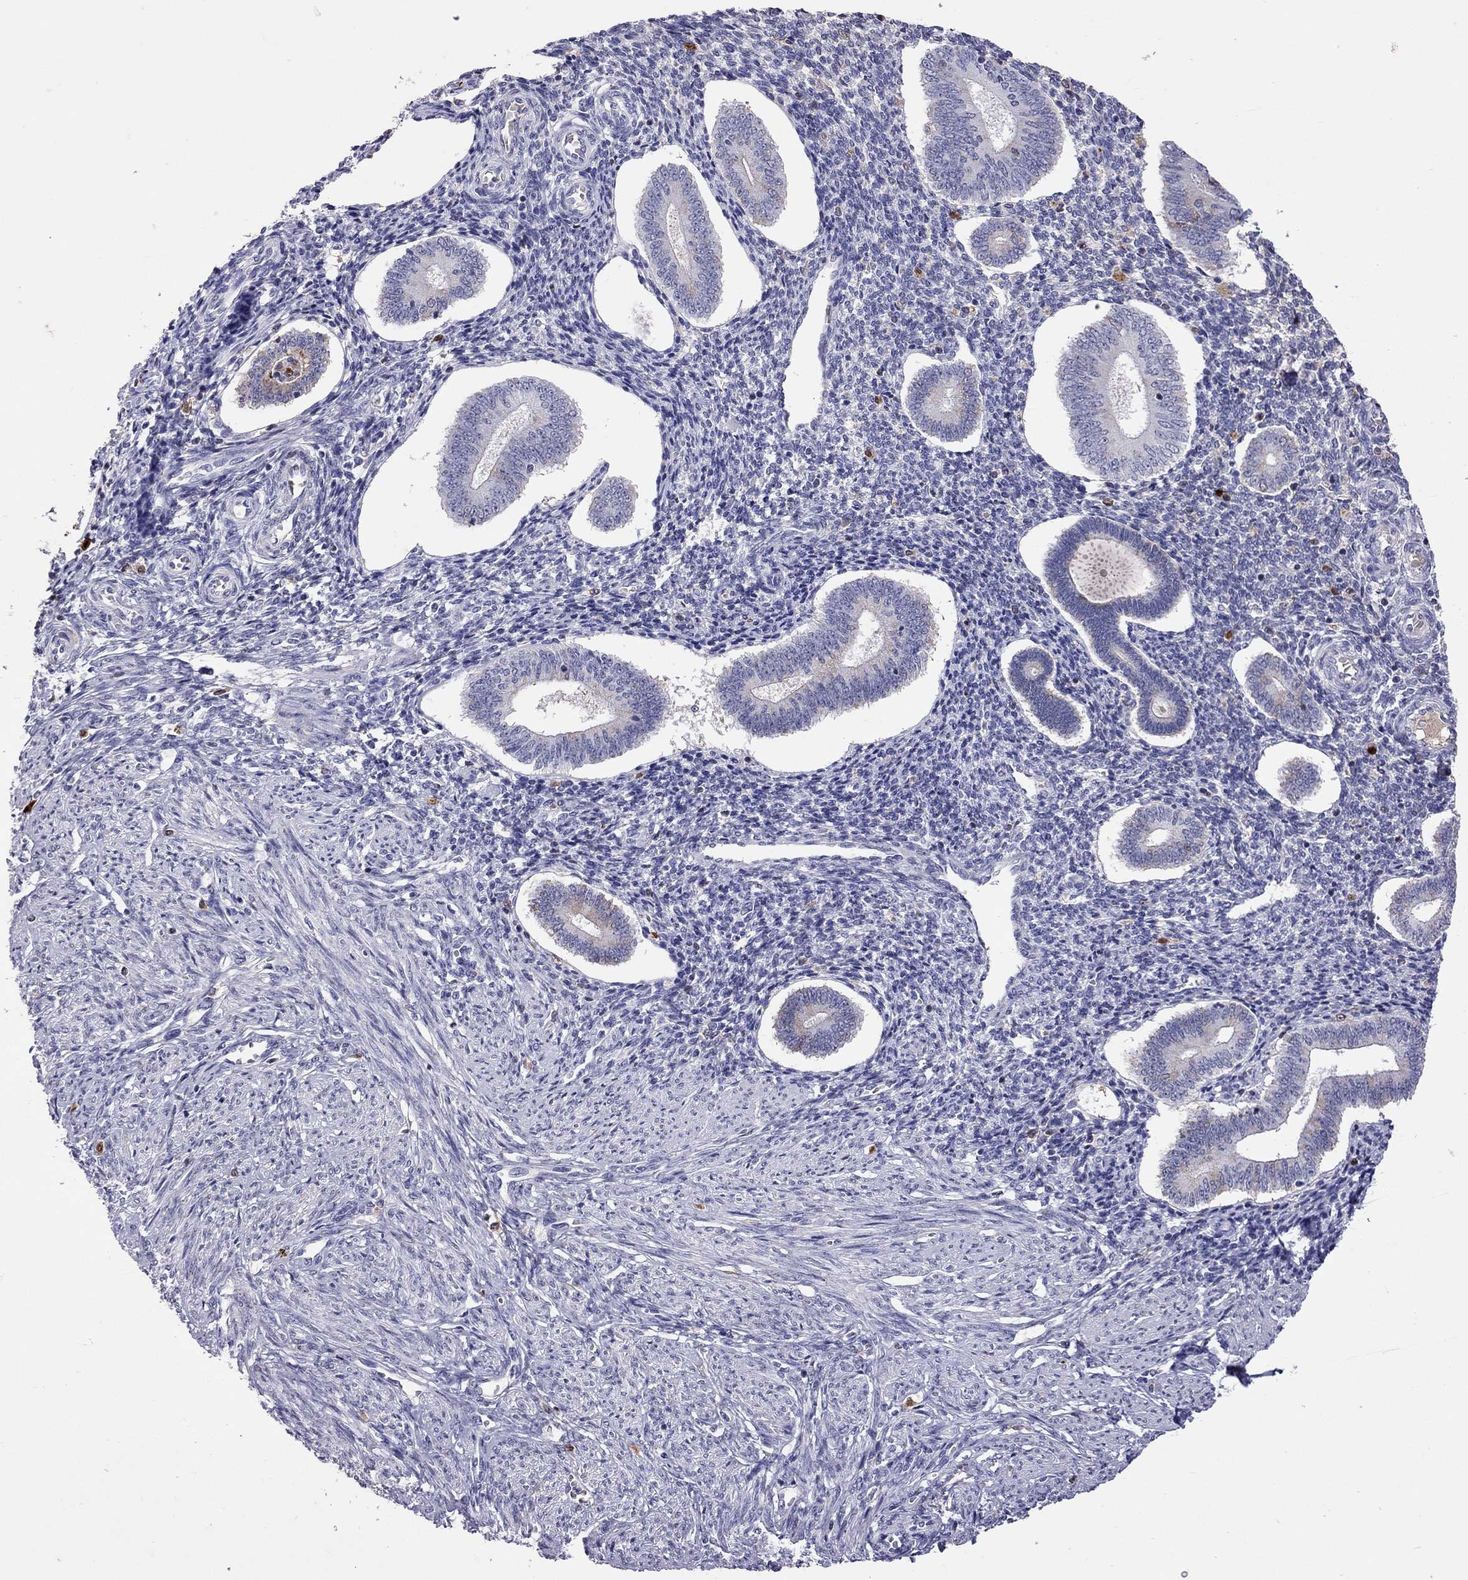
{"staining": {"intensity": "negative", "quantity": "none", "location": "none"}, "tissue": "endometrium", "cell_type": "Cells in endometrial stroma", "image_type": "normal", "snomed": [{"axis": "morphology", "description": "Normal tissue, NOS"}, {"axis": "topography", "description": "Endometrium"}], "caption": "Immunohistochemical staining of benign human endometrium shows no significant positivity in cells in endometrial stroma. The staining is performed using DAB (3,3'-diaminobenzidine) brown chromogen with nuclei counter-stained in using hematoxylin.", "gene": "SERPINA3", "patient": {"sex": "female", "age": 40}}